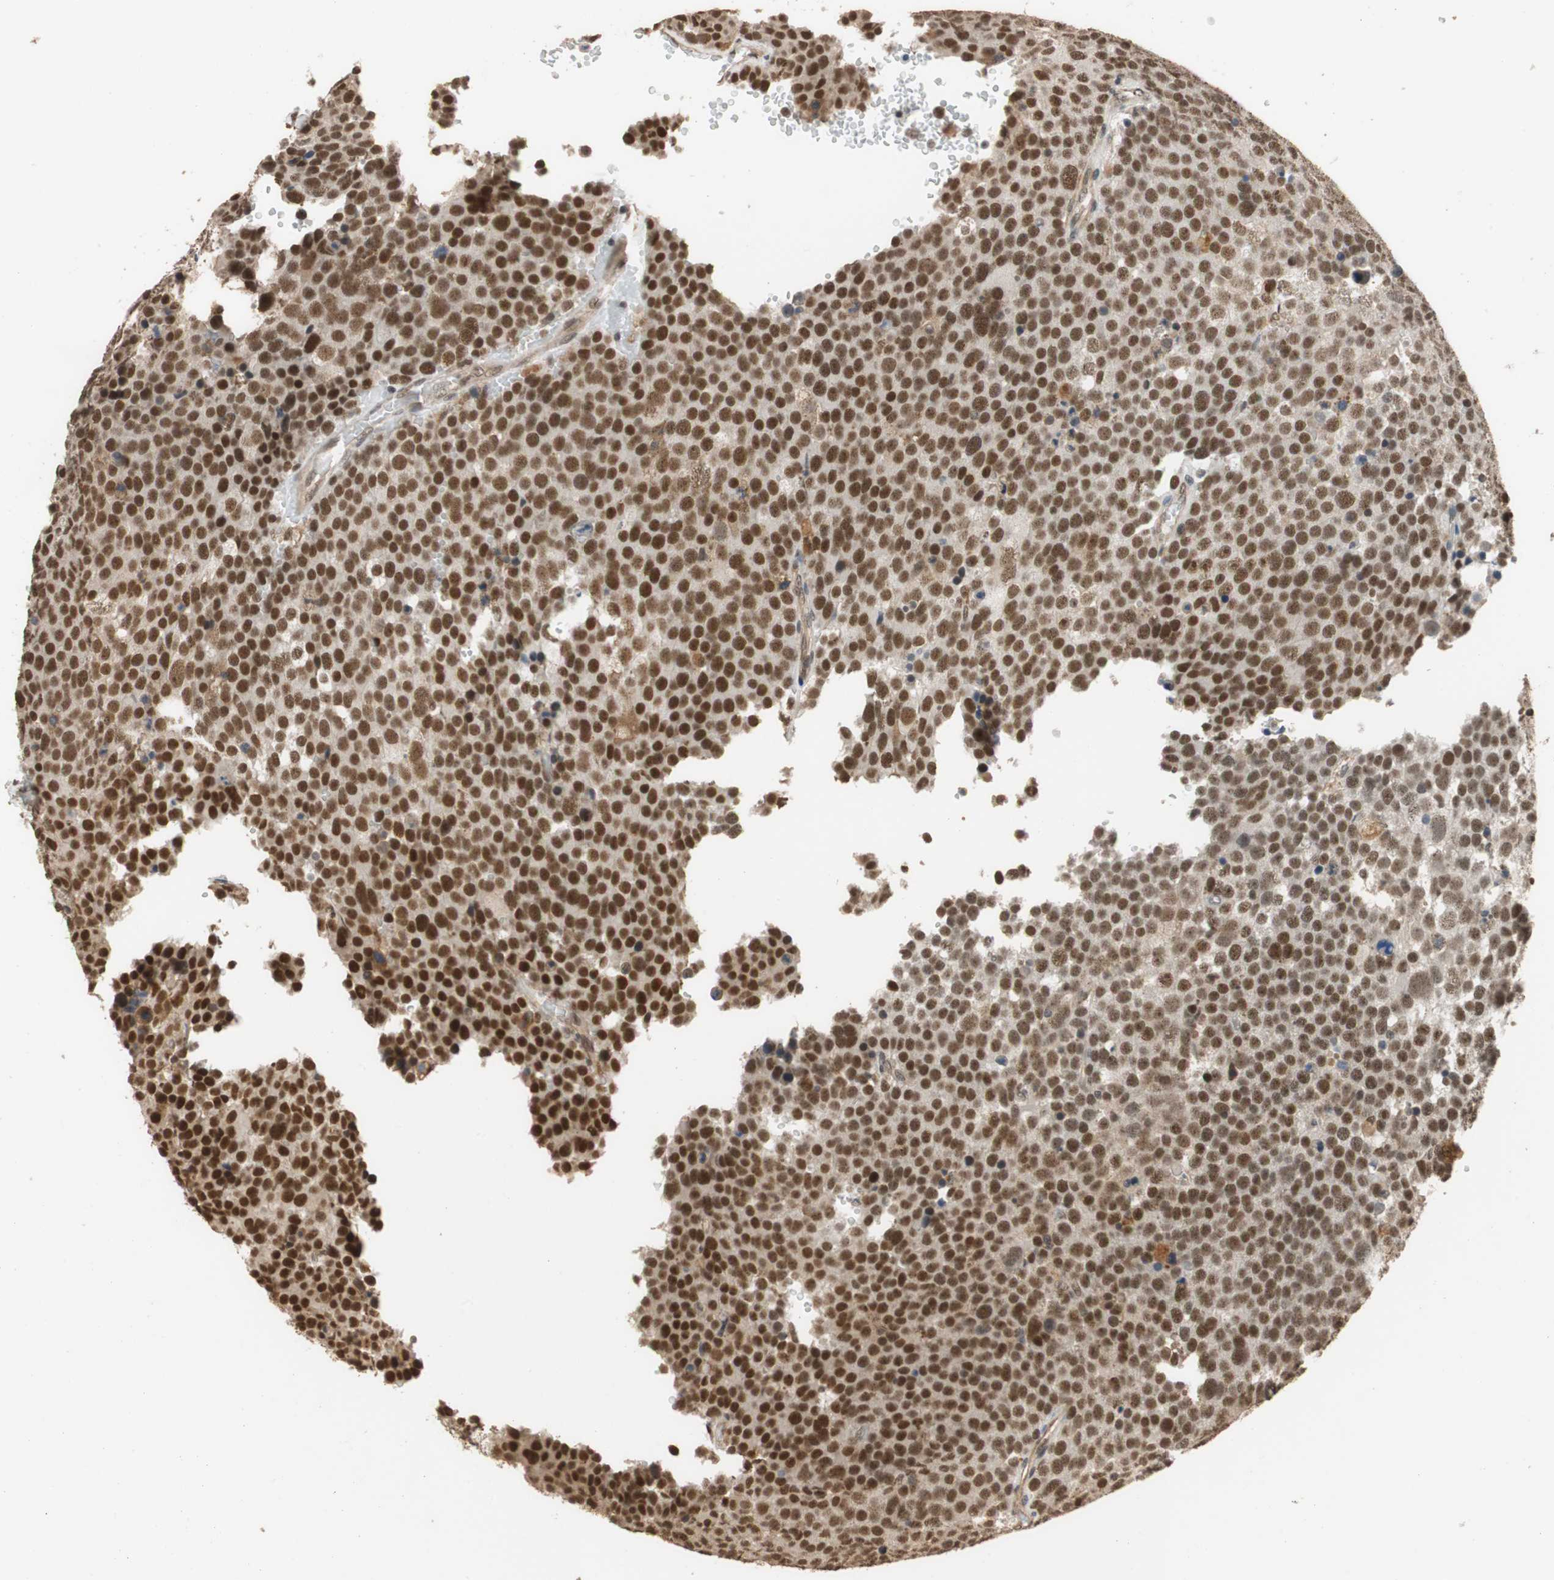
{"staining": {"intensity": "moderate", "quantity": ">75%", "location": "nuclear"}, "tissue": "testis cancer", "cell_type": "Tumor cells", "image_type": "cancer", "snomed": [{"axis": "morphology", "description": "Seminoma, NOS"}, {"axis": "topography", "description": "Testis"}], "caption": "The immunohistochemical stain labels moderate nuclear expression in tumor cells of testis cancer tissue. The staining was performed using DAB to visualize the protein expression in brown, while the nuclei were stained in blue with hematoxylin (Magnification: 20x).", "gene": "CDC5L", "patient": {"sex": "male", "age": 71}}